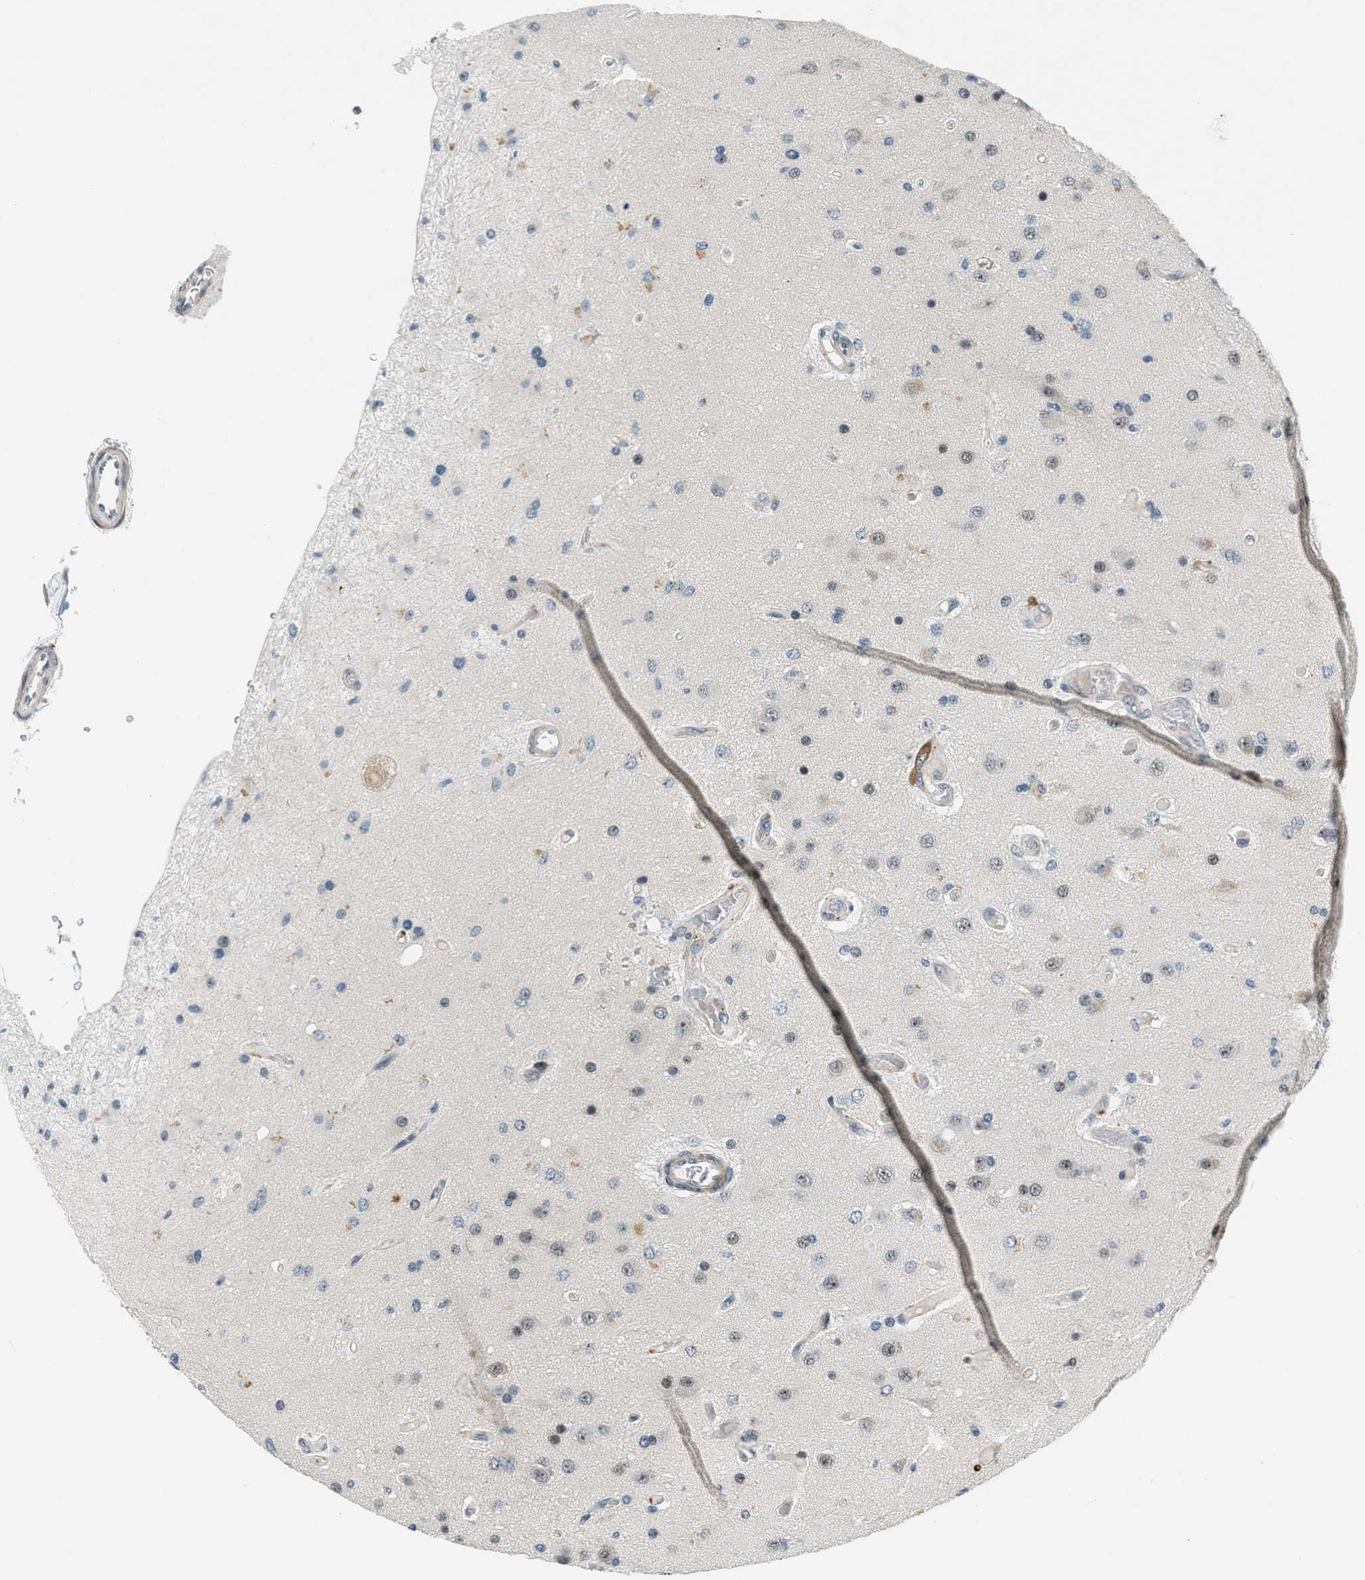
{"staining": {"intensity": "moderate", "quantity": "<25%", "location": "cytoplasmic/membranous"}, "tissue": "glioma", "cell_type": "Tumor cells", "image_type": "cancer", "snomed": [{"axis": "morphology", "description": "Normal tissue, NOS"}, {"axis": "morphology", "description": "Glioma, malignant, High grade"}, {"axis": "topography", "description": "Cerebral cortex"}], "caption": "About <25% of tumor cells in human glioma reveal moderate cytoplasmic/membranous protein expression as visualized by brown immunohistochemical staining.", "gene": "ZDHHC23", "patient": {"sex": "male", "age": 77}}